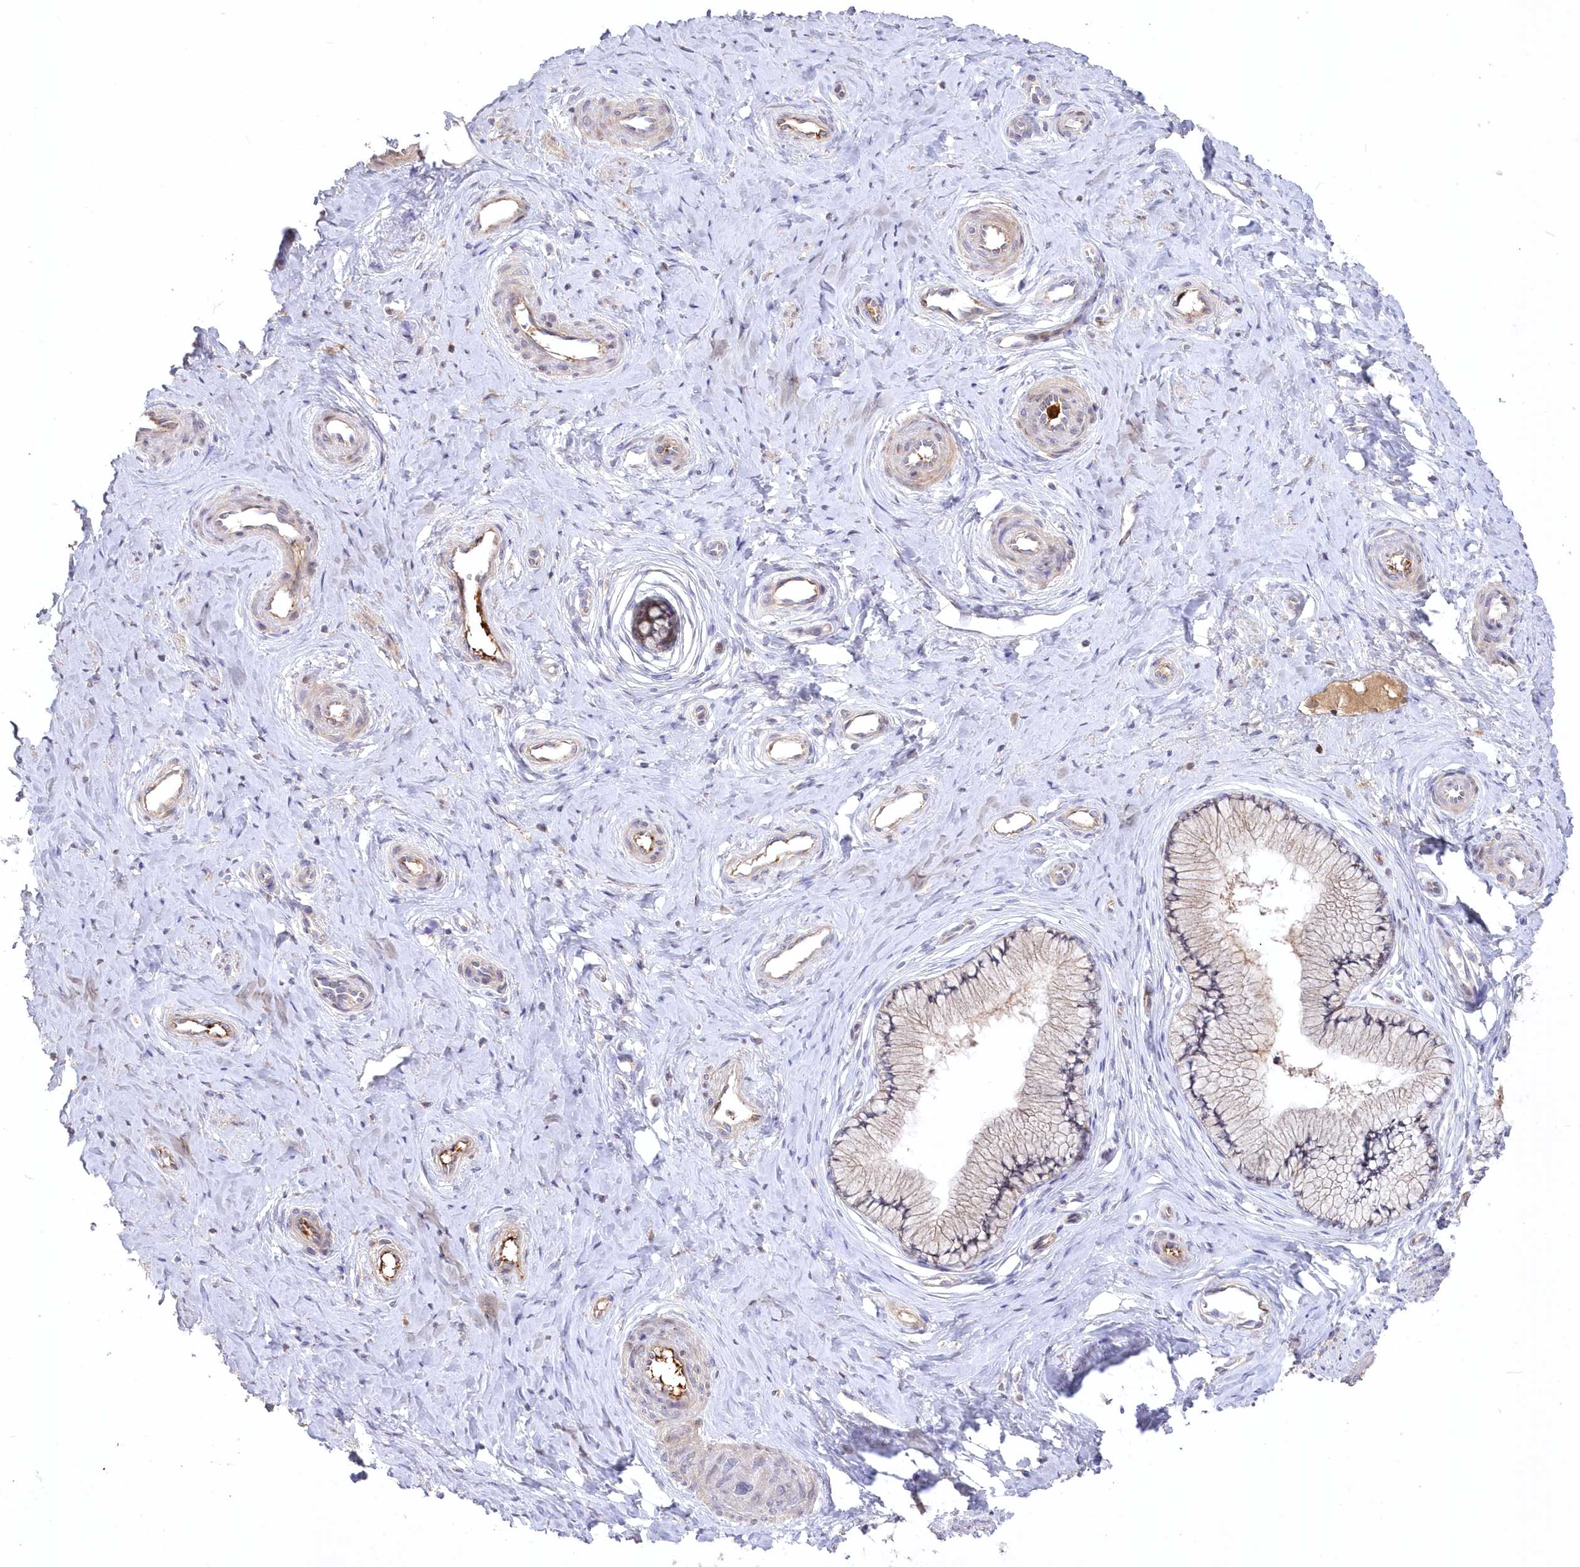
{"staining": {"intensity": "weak", "quantity": "25%-75%", "location": "cytoplasmic/membranous"}, "tissue": "cervix", "cell_type": "Glandular cells", "image_type": "normal", "snomed": [{"axis": "morphology", "description": "Normal tissue, NOS"}, {"axis": "topography", "description": "Cervix"}], "caption": "Glandular cells display low levels of weak cytoplasmic/membranous expression in approximately 25%-75% of cells in benign cervix.", "gene": "WBP1L", "patient": {"sex": "female", "age": 36}}